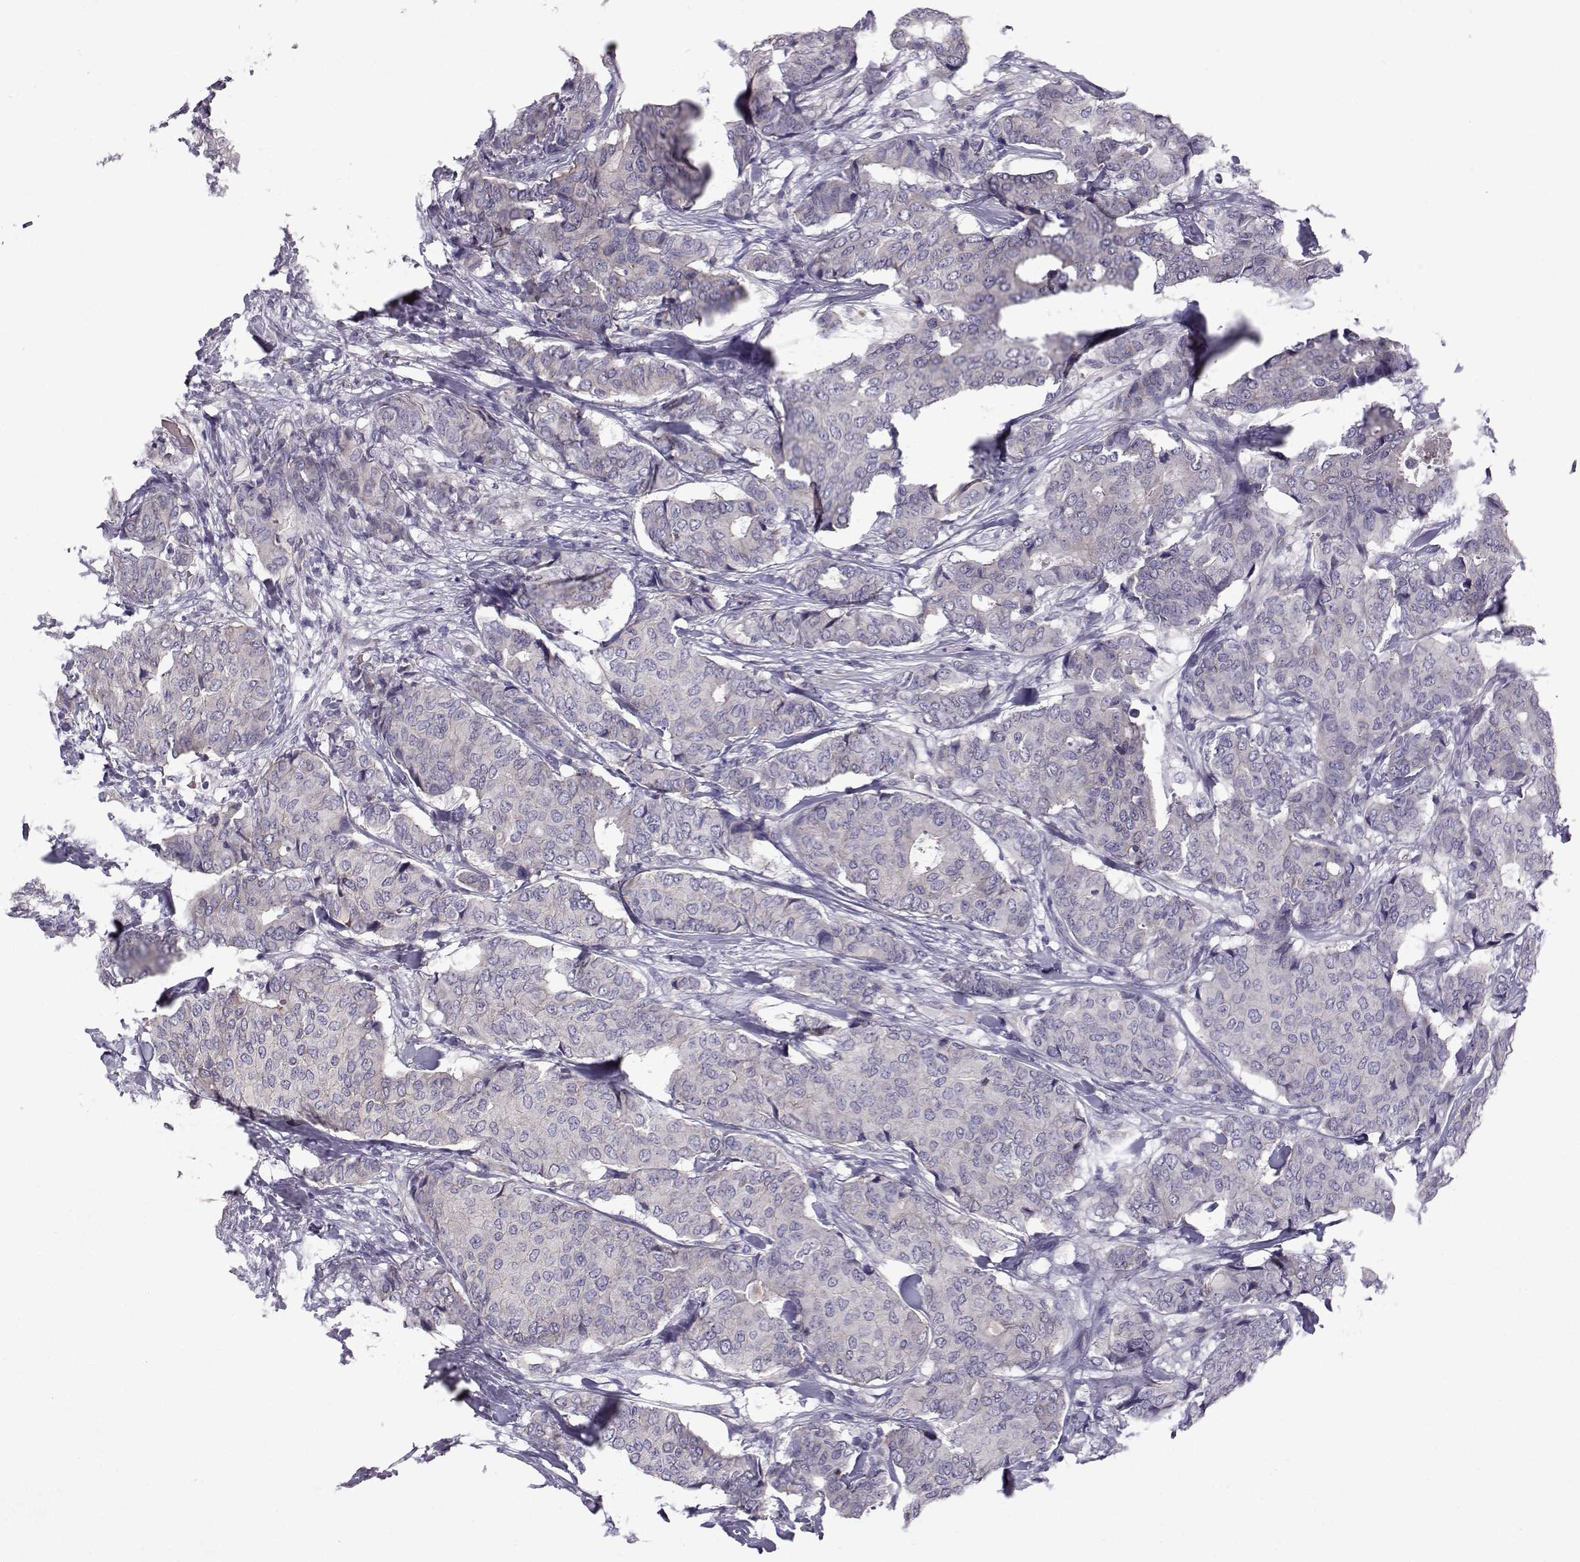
{"staining": {"intensity": "weak", "quantity": "<25%", "location": "cytoplasmic/membranous"}, "tissue": "breast cancer", "cell_type": "Tumor cells", "image_type": "cancer", "snomed": [{"axis": "morphology", "description": "Duct carcinoma"}, {"axis": "topography", "description": "Breast"}], "caption": "Protein analysis of breast intraductal carcinoma shows no significant expression in tumor cells. Brightfield microscopy of immunohistochemistry (IHC) stained with DAB (brown) and hematoxylin (blue), captured at high magnification.", "gene": "QPCT", "patient": {"sex": "female", "age": 75}}